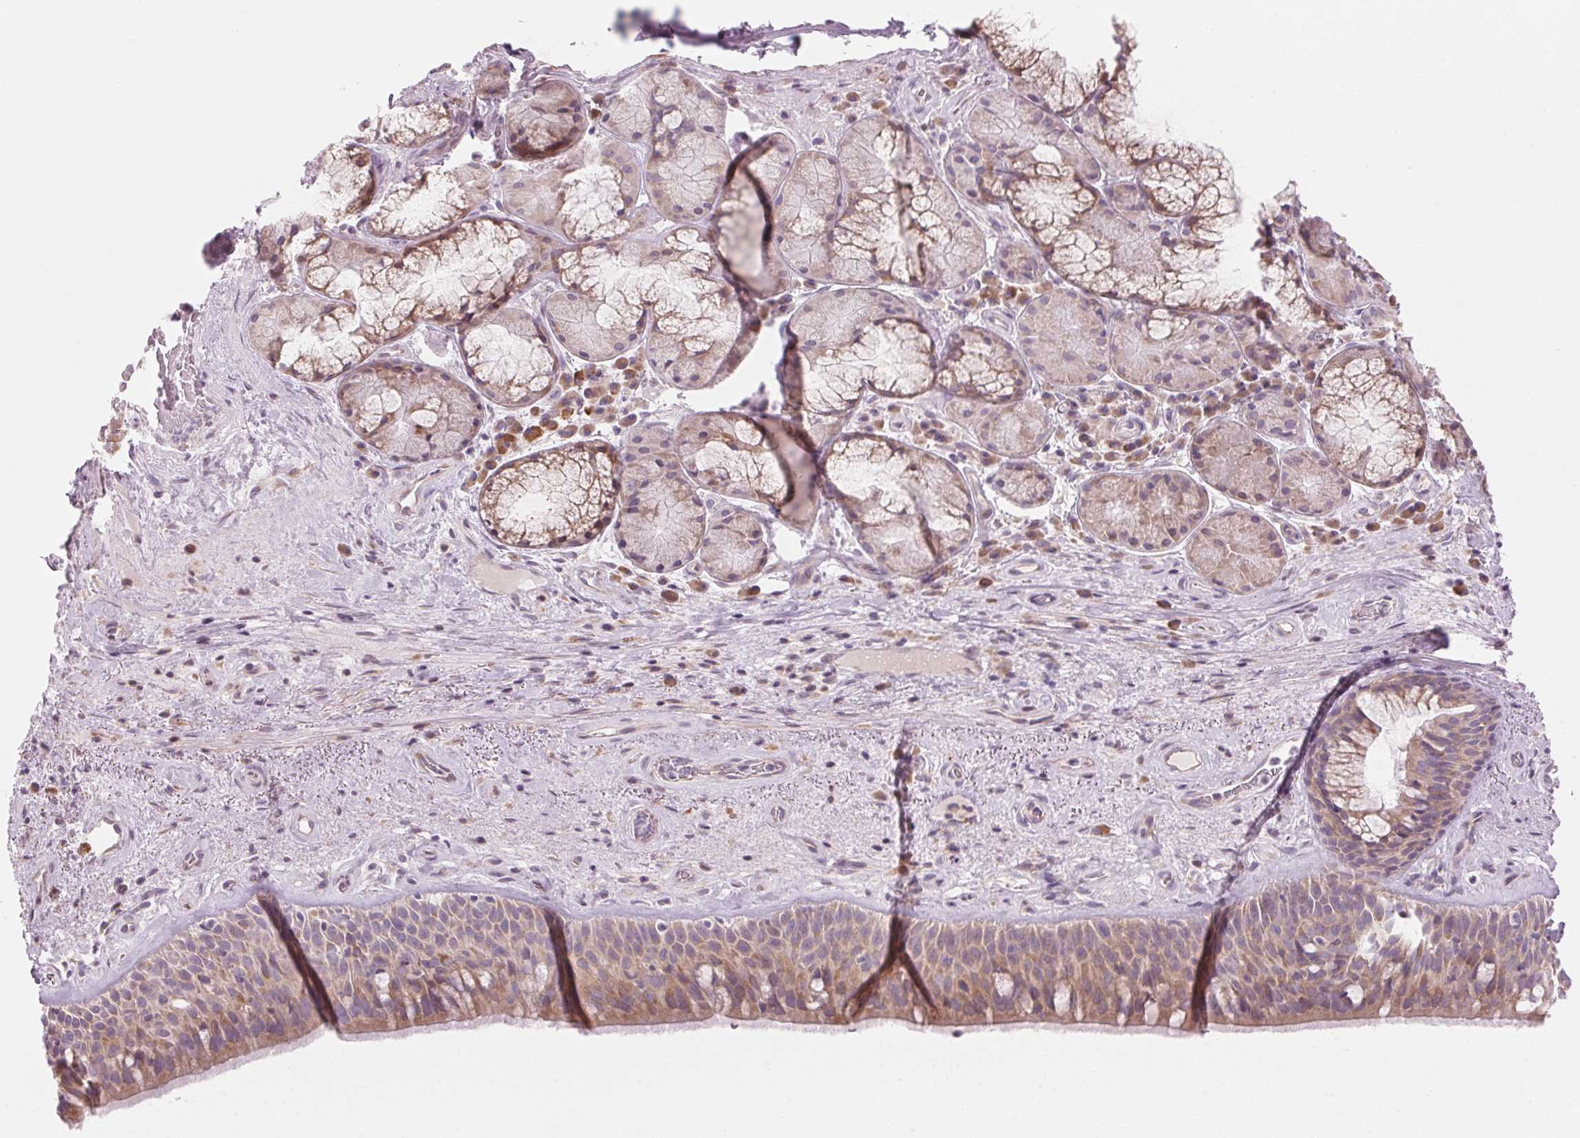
{"staining": {"intensity": "weak", "quantity": ">75%", "location": "cytoplasmic/membranous"}, "tissue": "bronchus", "cell_type": "Respiratory epithelial cells", "image_type": "normal", "snomed": [{"axis": "morphology", "description": "Normal tissue, NOS"}, {"axis": "topography", "description": "Bronchus"}], "caption": "Immunohistochemistry (IHC) image of benign bronchus: human bronchus stained using immunohistochemistry (IHC) displays low levels of weak protein expression localized specifically in the cytoplasmic/membranous of respiratory epithelial cells, appearing as a cytoplasmic/membranous brown color.", "gene": "GNMT", "patient": {"sex": "male", "age": 48}}